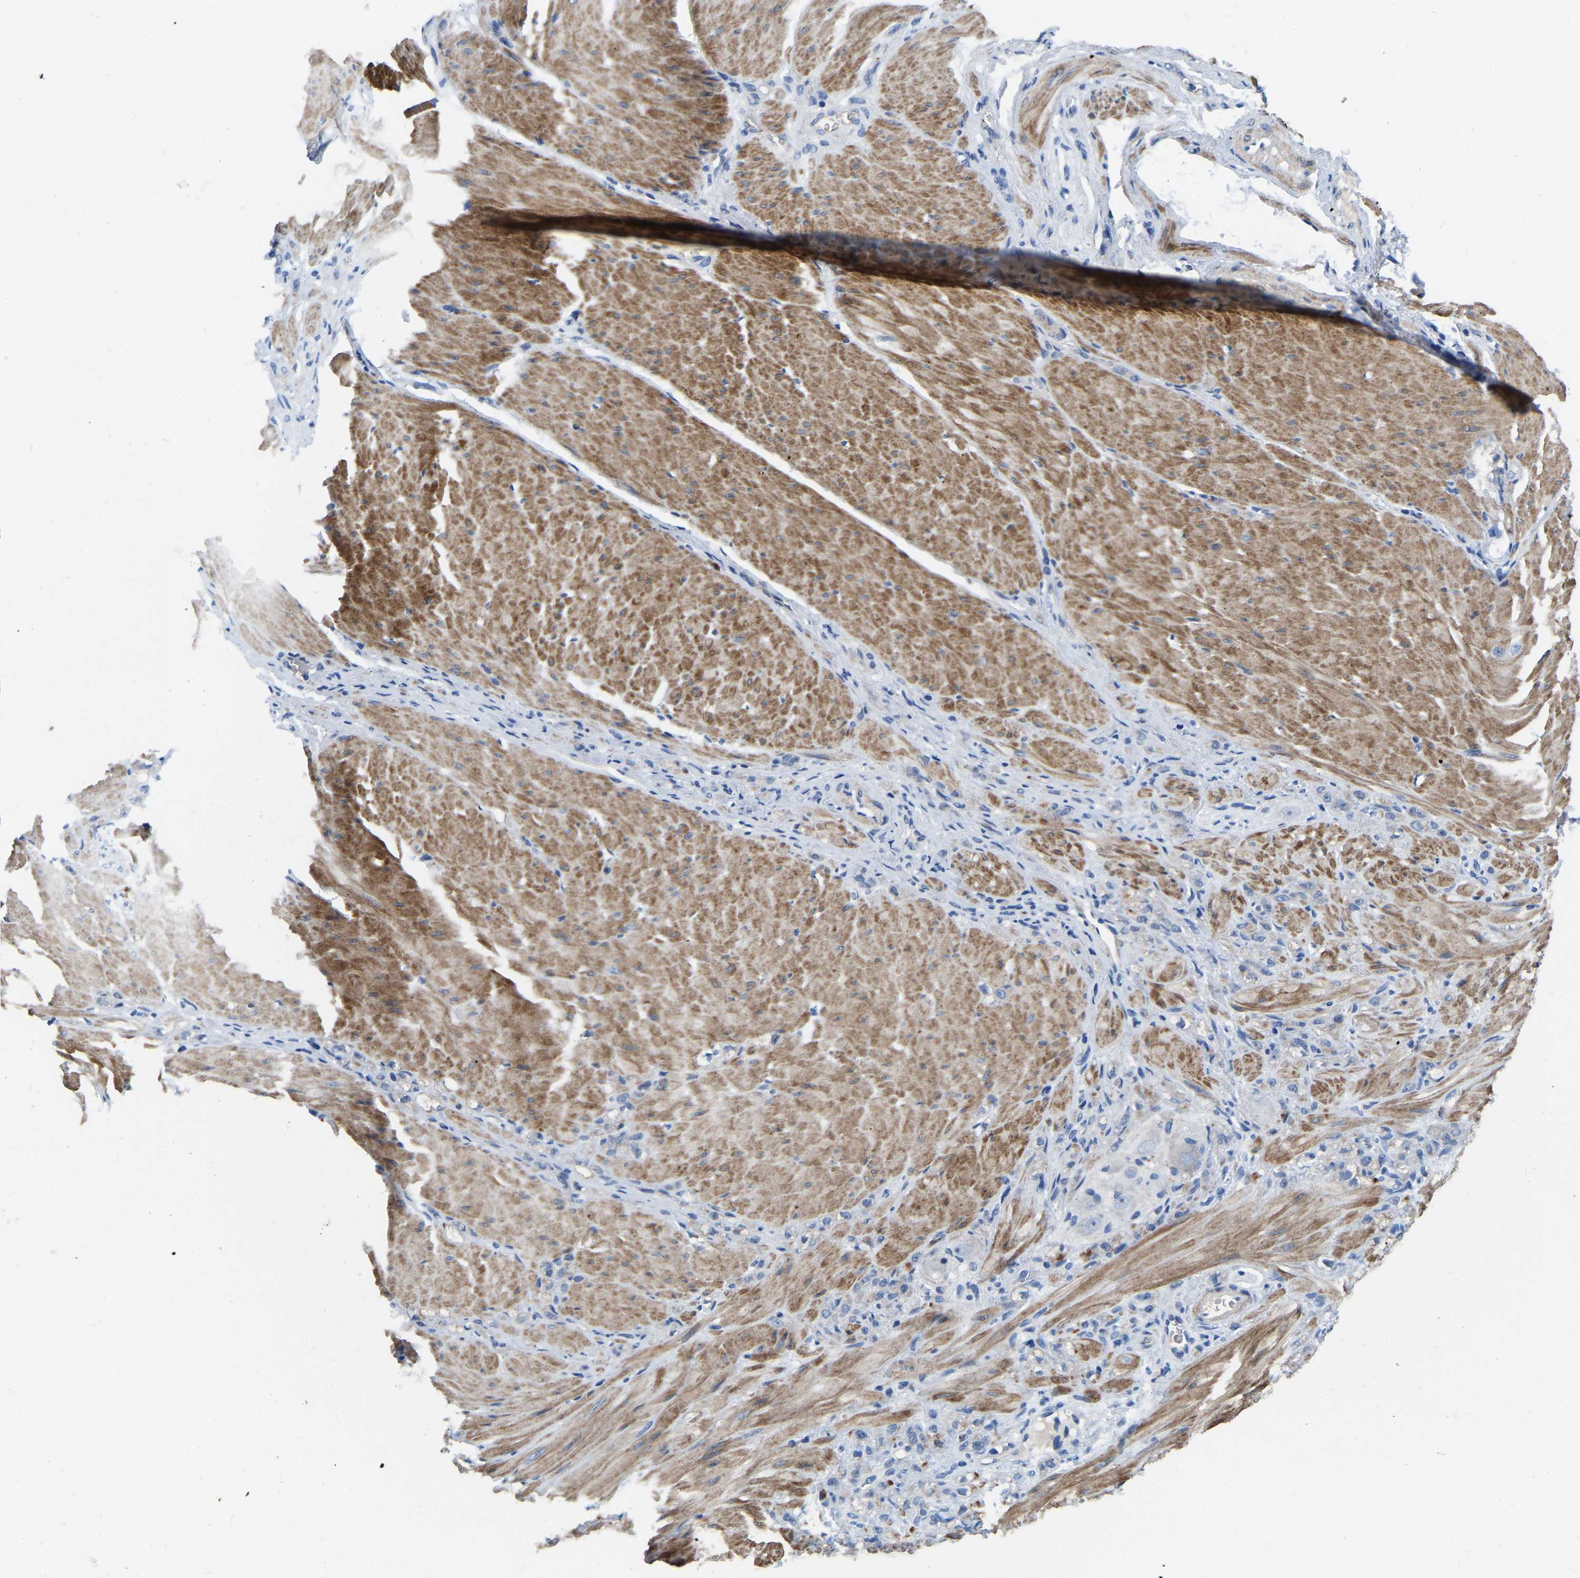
{"staining": {"intensity": "weak", "quantity": "<25%", "location": "cytoplasmic/membranous"}, "tissue": "stomach cancer", "cell_type": "Tumor cells", "image_type": "cancer", "snomed": [{"axis": "morphology", "description": "Normal tissue, NOS"}, {"axis": "morphology", "description": "Adenocarcinoma, NOS"}, {"axis": "topography", "description": "Stomach"}], "caption": "IHC of human stomach cancer demonstrates no staining in tumor cells.", "gene": "RAB27B", "patient": {"sex": "male", "age": 82}}